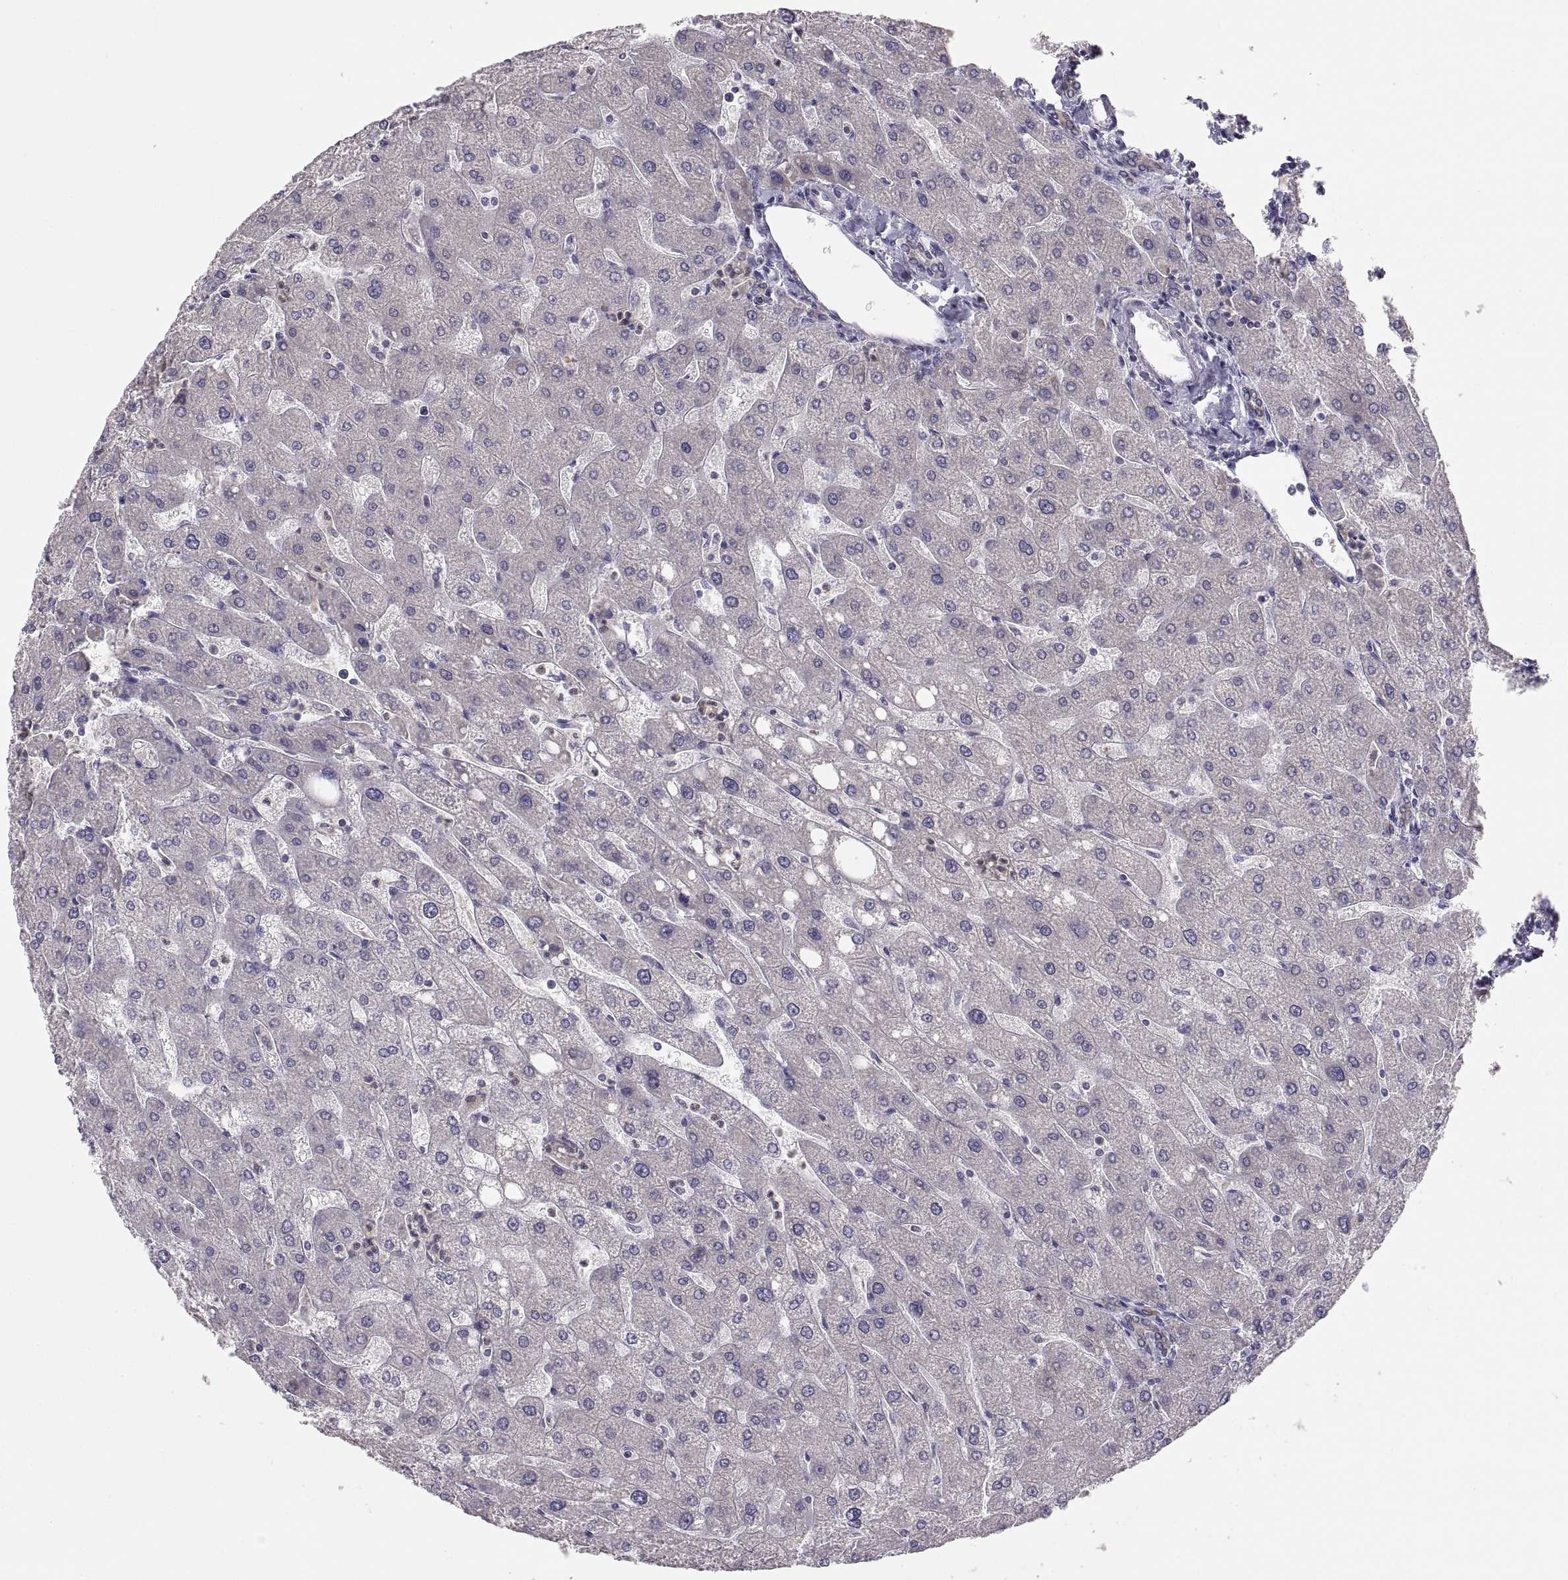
{"staining": {"intensity": "weak", "quantity": ">75%", "location": "cytoplasmic/membranous"}, "tissue": "liver", "cell_type": "Cholangiocytes", "image_type": "normal", "snomed": [{"axis": "morphology", "description": "Normal tissue, NOS"}, {"axis": "topography", "description": "Liver"}], "caption": "Protein staining exhibits weak cytoplasmic/membranous expression in about >75% of cholangiocytes in unremarkable liver.", "gene": "ERO1A", "patient": {"sex": "male", "age": 67}}